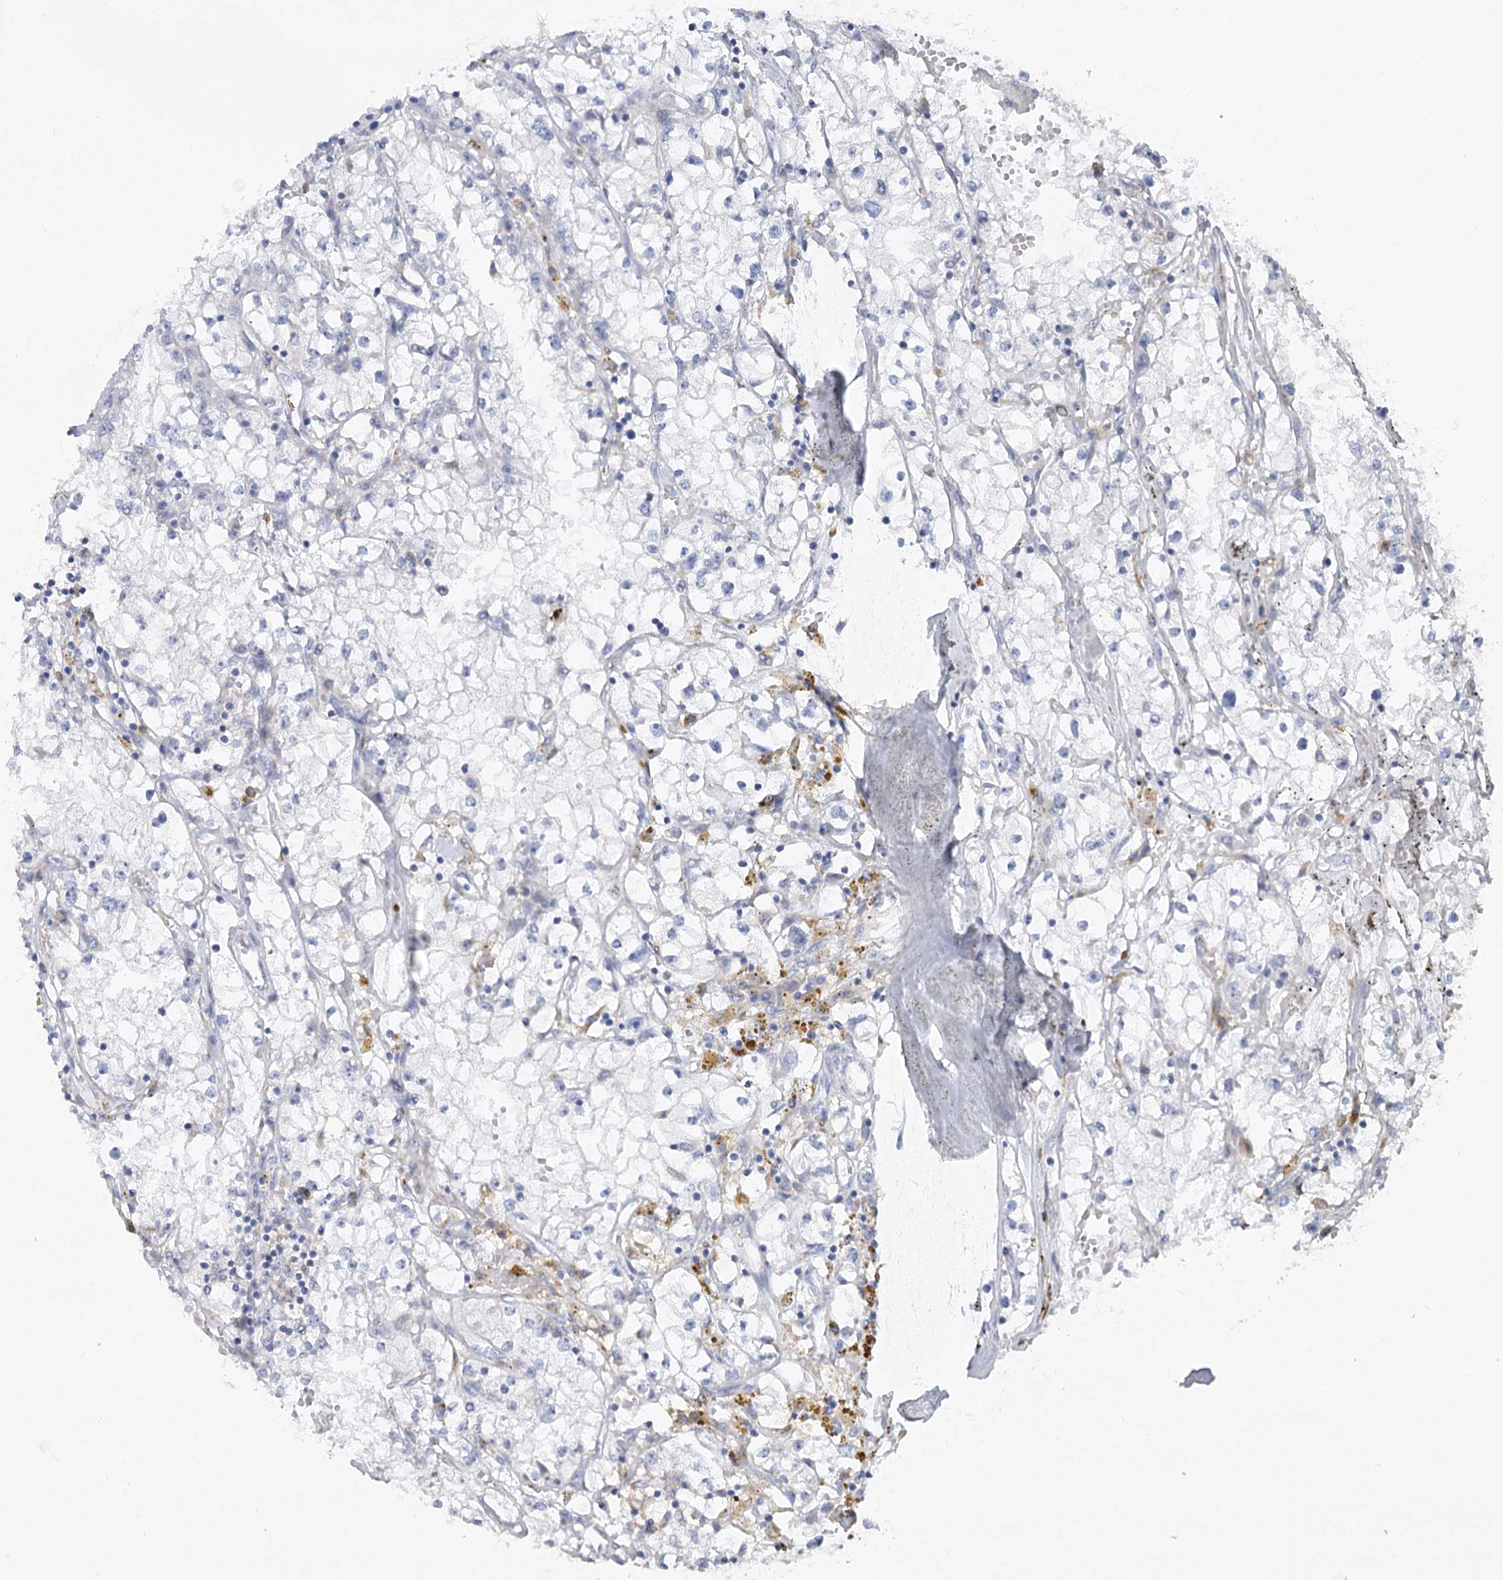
{"staining": {"intensity": "negative", "quantity": "none", "location": "none"}, "tissue": "renal cancer", "cell_type": "Tumor cells", "image_type": "cancer", "snomed": [{"axis": "morphology", "description": "Adenocarcinoma, NOS"}, {"axis": "topography", "description": "Kidney"}], "caption": "The image displays no significant staining in tumor cells of renal cancer (adenocarcinoma).", "gene": "SCN11A", "patient": {"sex": "male", "age": 56}}